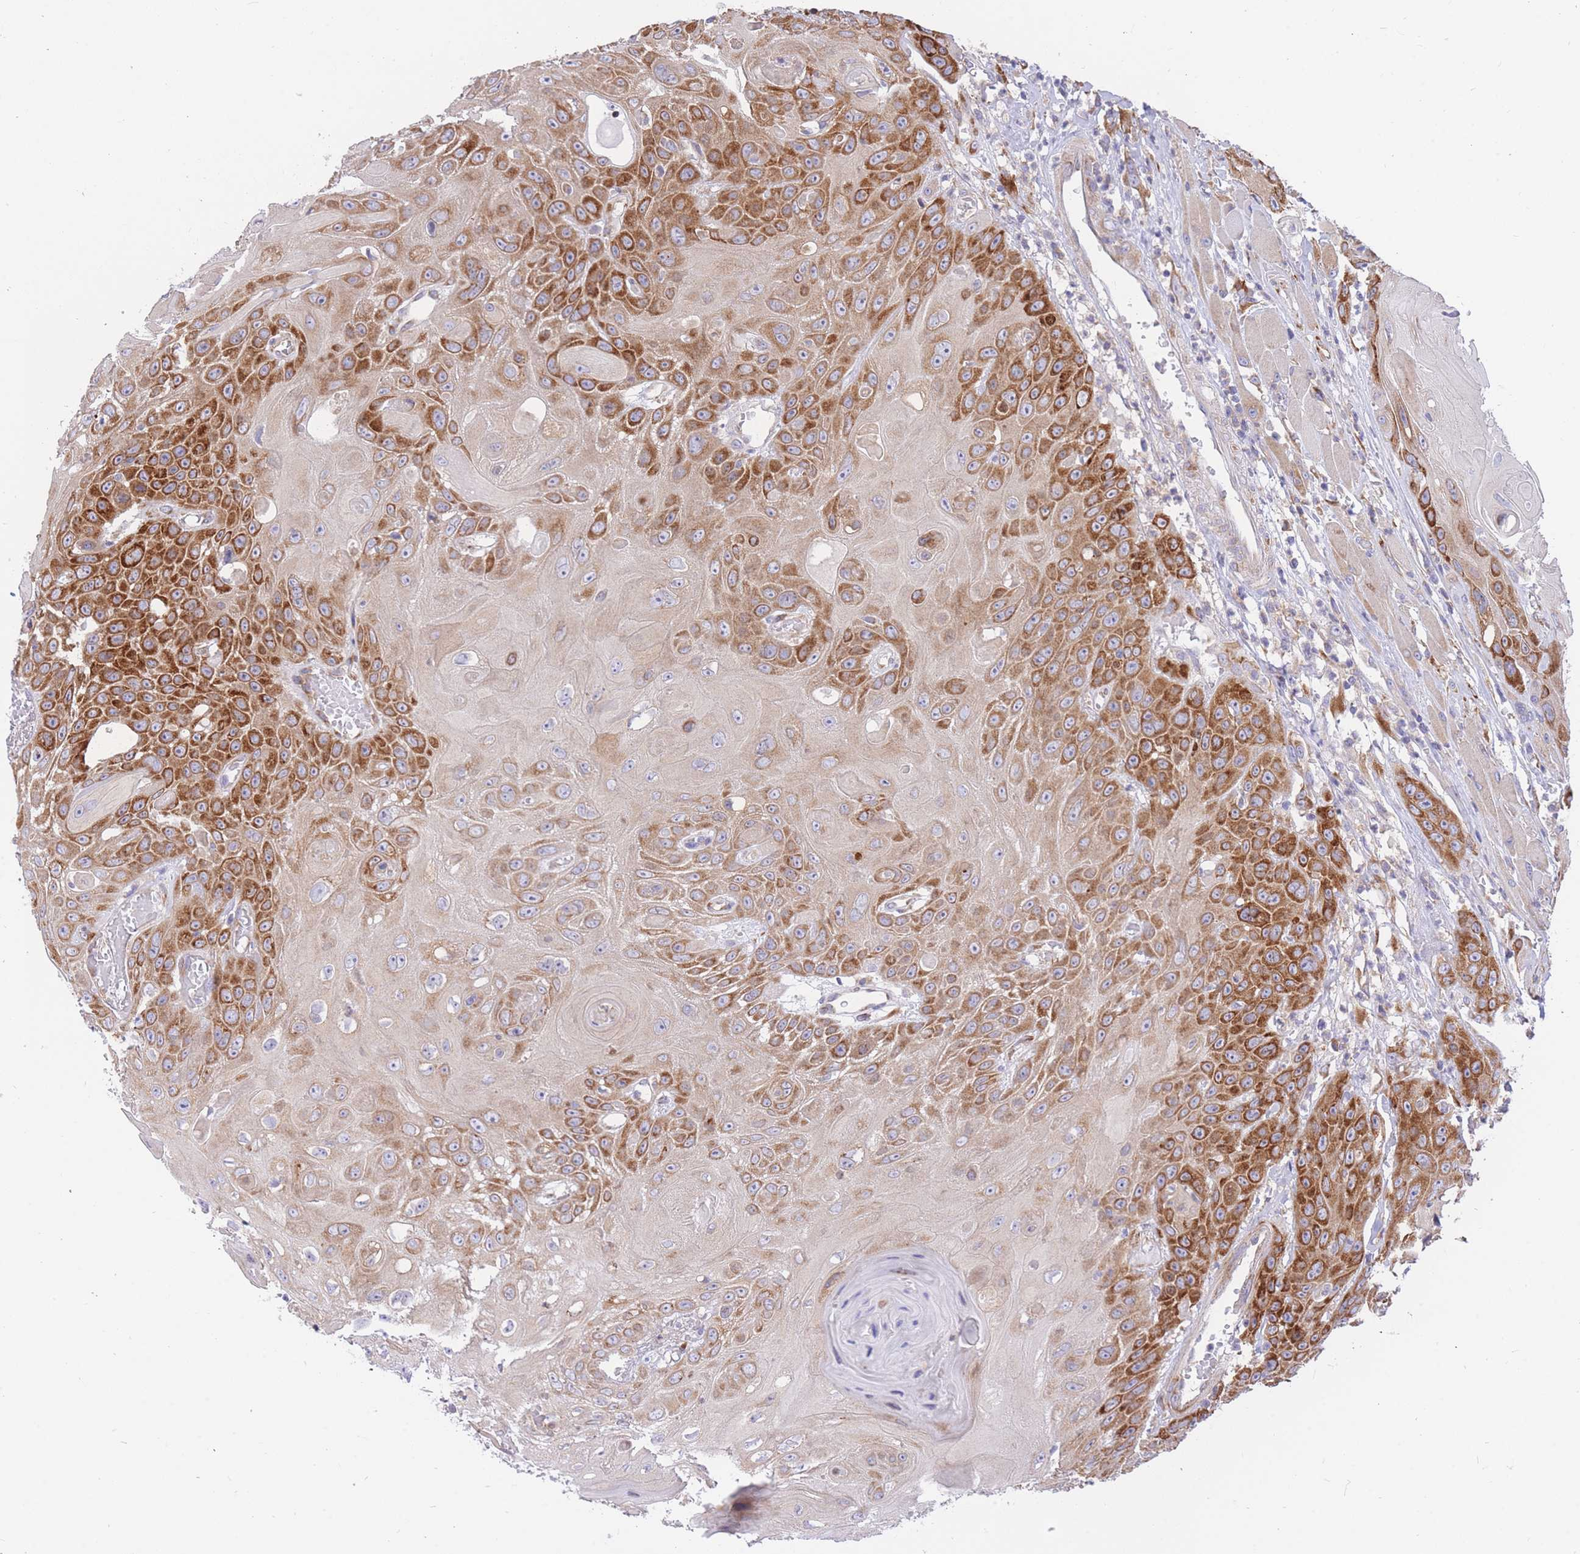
{"staining": {"intensity": "strong", "quantity": "25%-75%", "location": "cytoplasmic/membranous"}, "tissue": "head and neck cancer", "cell_type": "Tumor cells", "image_type": "cancer", "snomed": [{"axis": "morphology", "description": "Squamous cell carcinoma, NOS"}, {"axis": "topography", "description": "Head-Neck"}], "caption": "Immunohistochemistry (IHC) staining of squamous cell carcinoma (head and neck), which shows high levels of strong cytoplasmic/membranous positivity in about 25%-75% of tumor cells indicating strong cytoplasmic/membranous protein expression. The staining was performed using DAB (3,3'-diaminobenzidine) (brown) for protein detection and nuclei were counterstained in hematoxylin (blue).", "gene": "GBP7", "patient": {"sex": "female", "age": 59}}